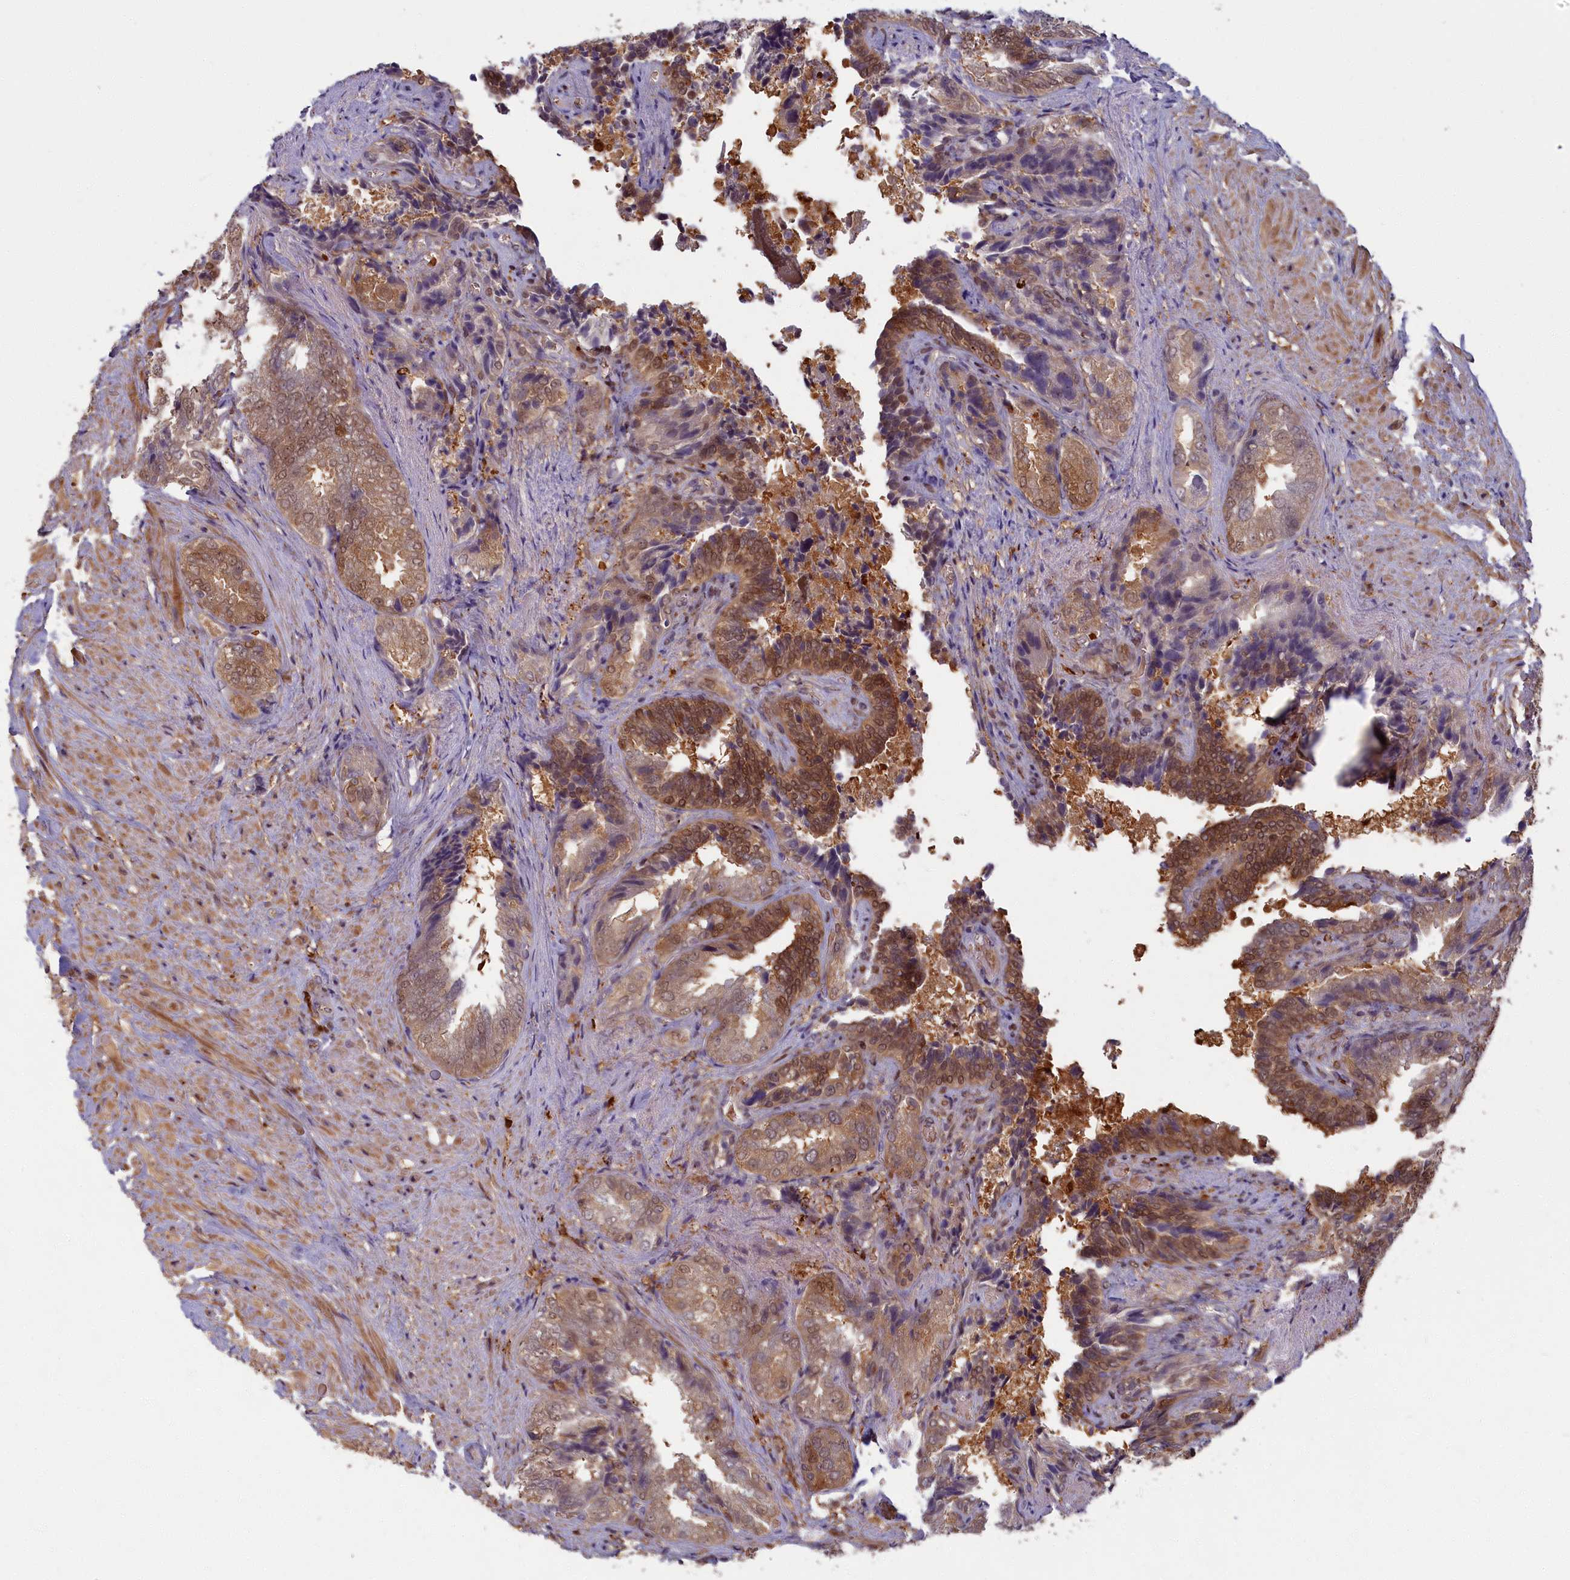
{"staining": {"intensity": "moderate", "quantity": ">75%", "location": "cytoplasmic/membranous,nuclear"}, "tissue": "seminal vesicle", "cell_type": "Glandular cells", "image_type": "normal", "snomed": [{"axis": "morphology", "description": "Normal tissue, NOS"}, {"axis": "topography", "description": "Seminal veicle"}, {"axis": "topography", "description": "Peripheral nerve tissue"}], "caption": "IHC photomicrograph of benign seminal vesicle stained for a protein (brown), which shows medium levels of moderate cytoplasmic/membranous,nuclear positivity in about >75% of glandular cells.", "gene": "BLVRB", "patient": {"sex": "male", "age": 63}}